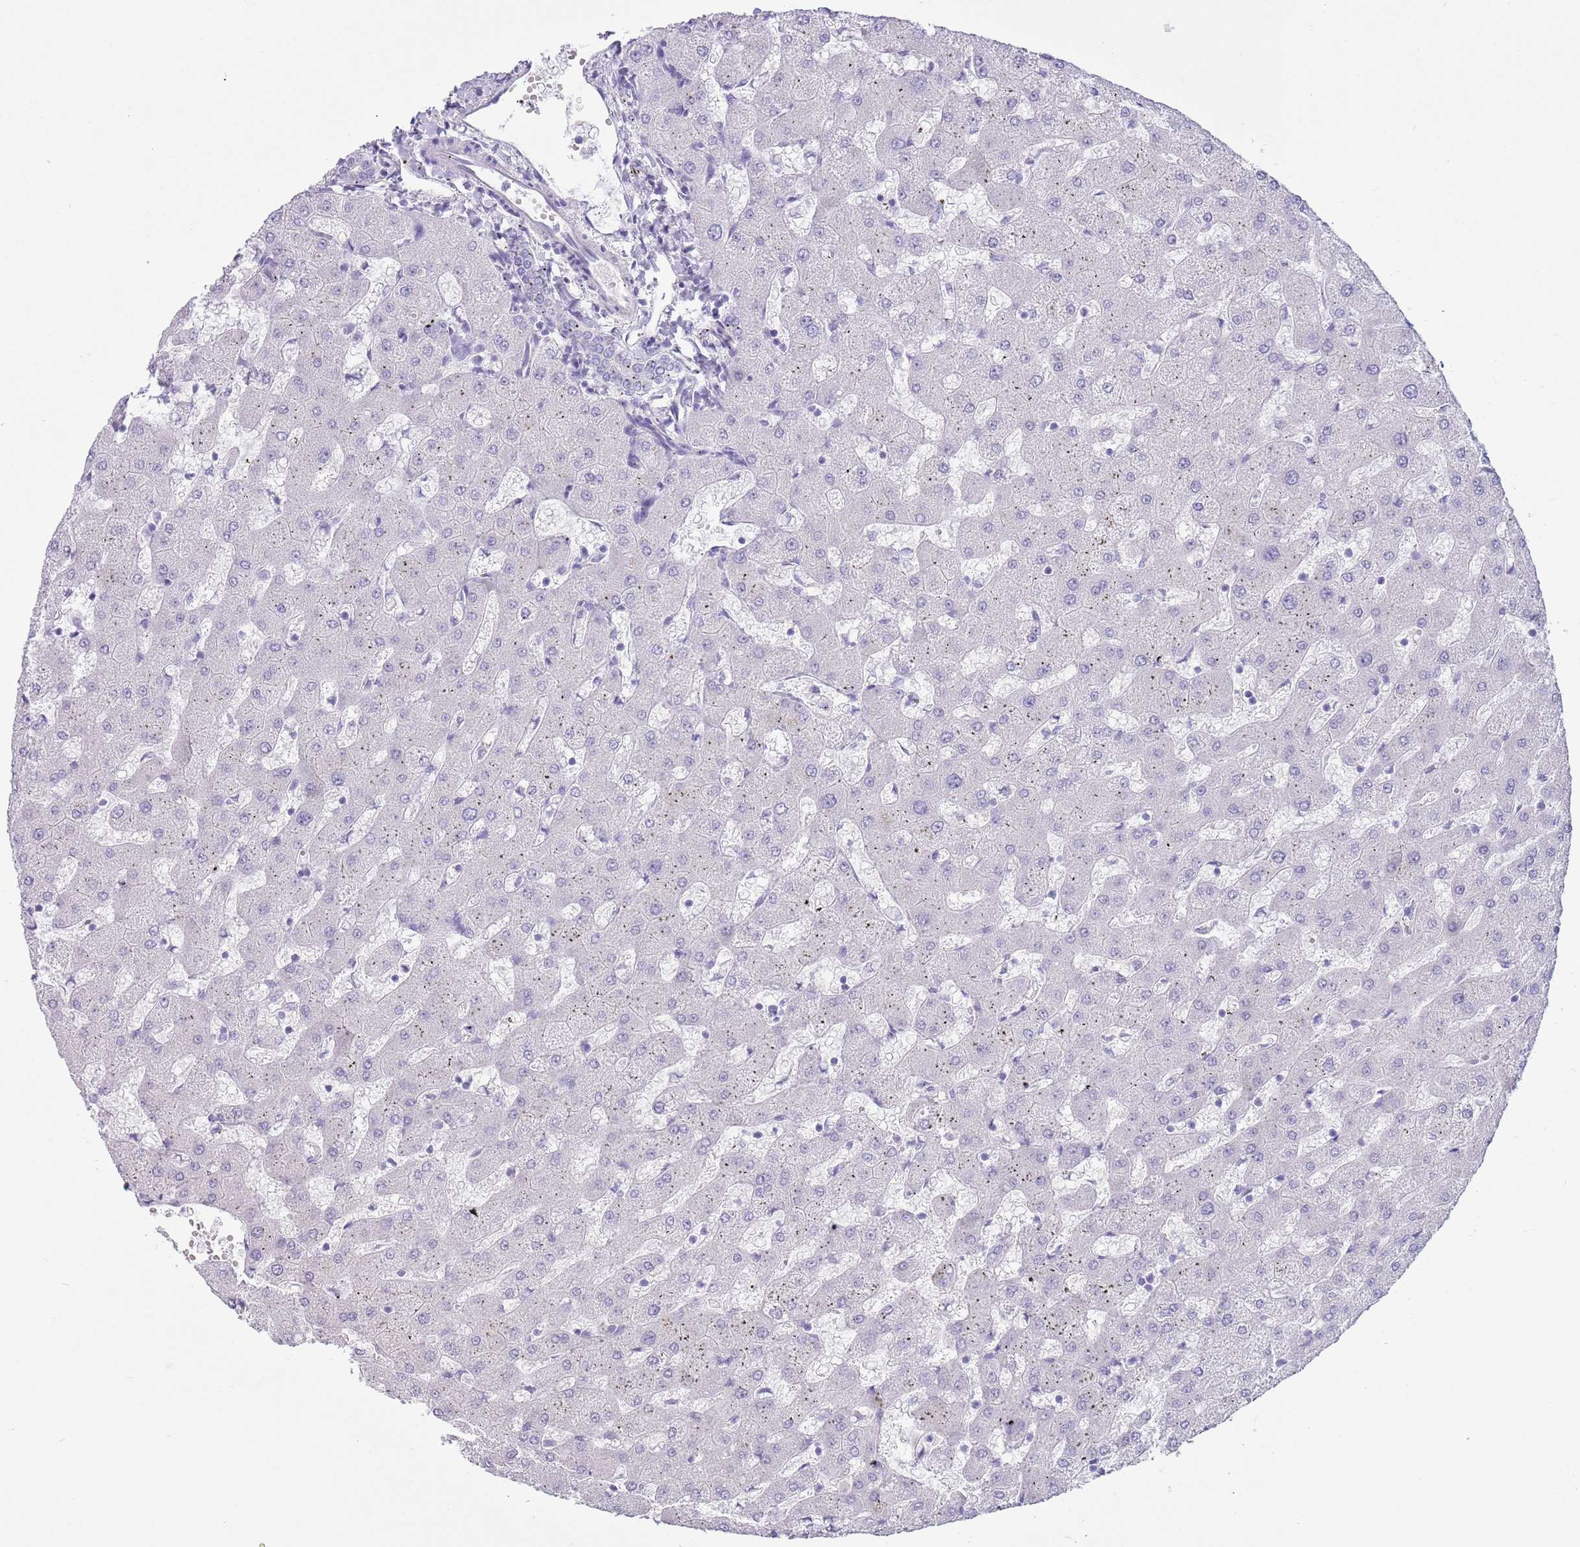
{"staining": {"intensity": "negative", "quantity": "none", "location": "none"}, "tissue": "liver", "cell_type": "Cholangiocytes", "image_type": "normal", "snomed": [{"axis": "morphology", "description": "Normal tissue, NOS"}, {"axis": "topography", "description": "Liver"}], "caption": "Cholangiocytes show no significant protein expression in benign liver. (Stains: DAB (3,3'-diaminobenzidine) immunohistochemistry with hematoxylin counter stain, Microscopy: brightfield microscopy at high magnification).", "gene": "RBP3", "patient": {"sex": "female", "age": 63}}